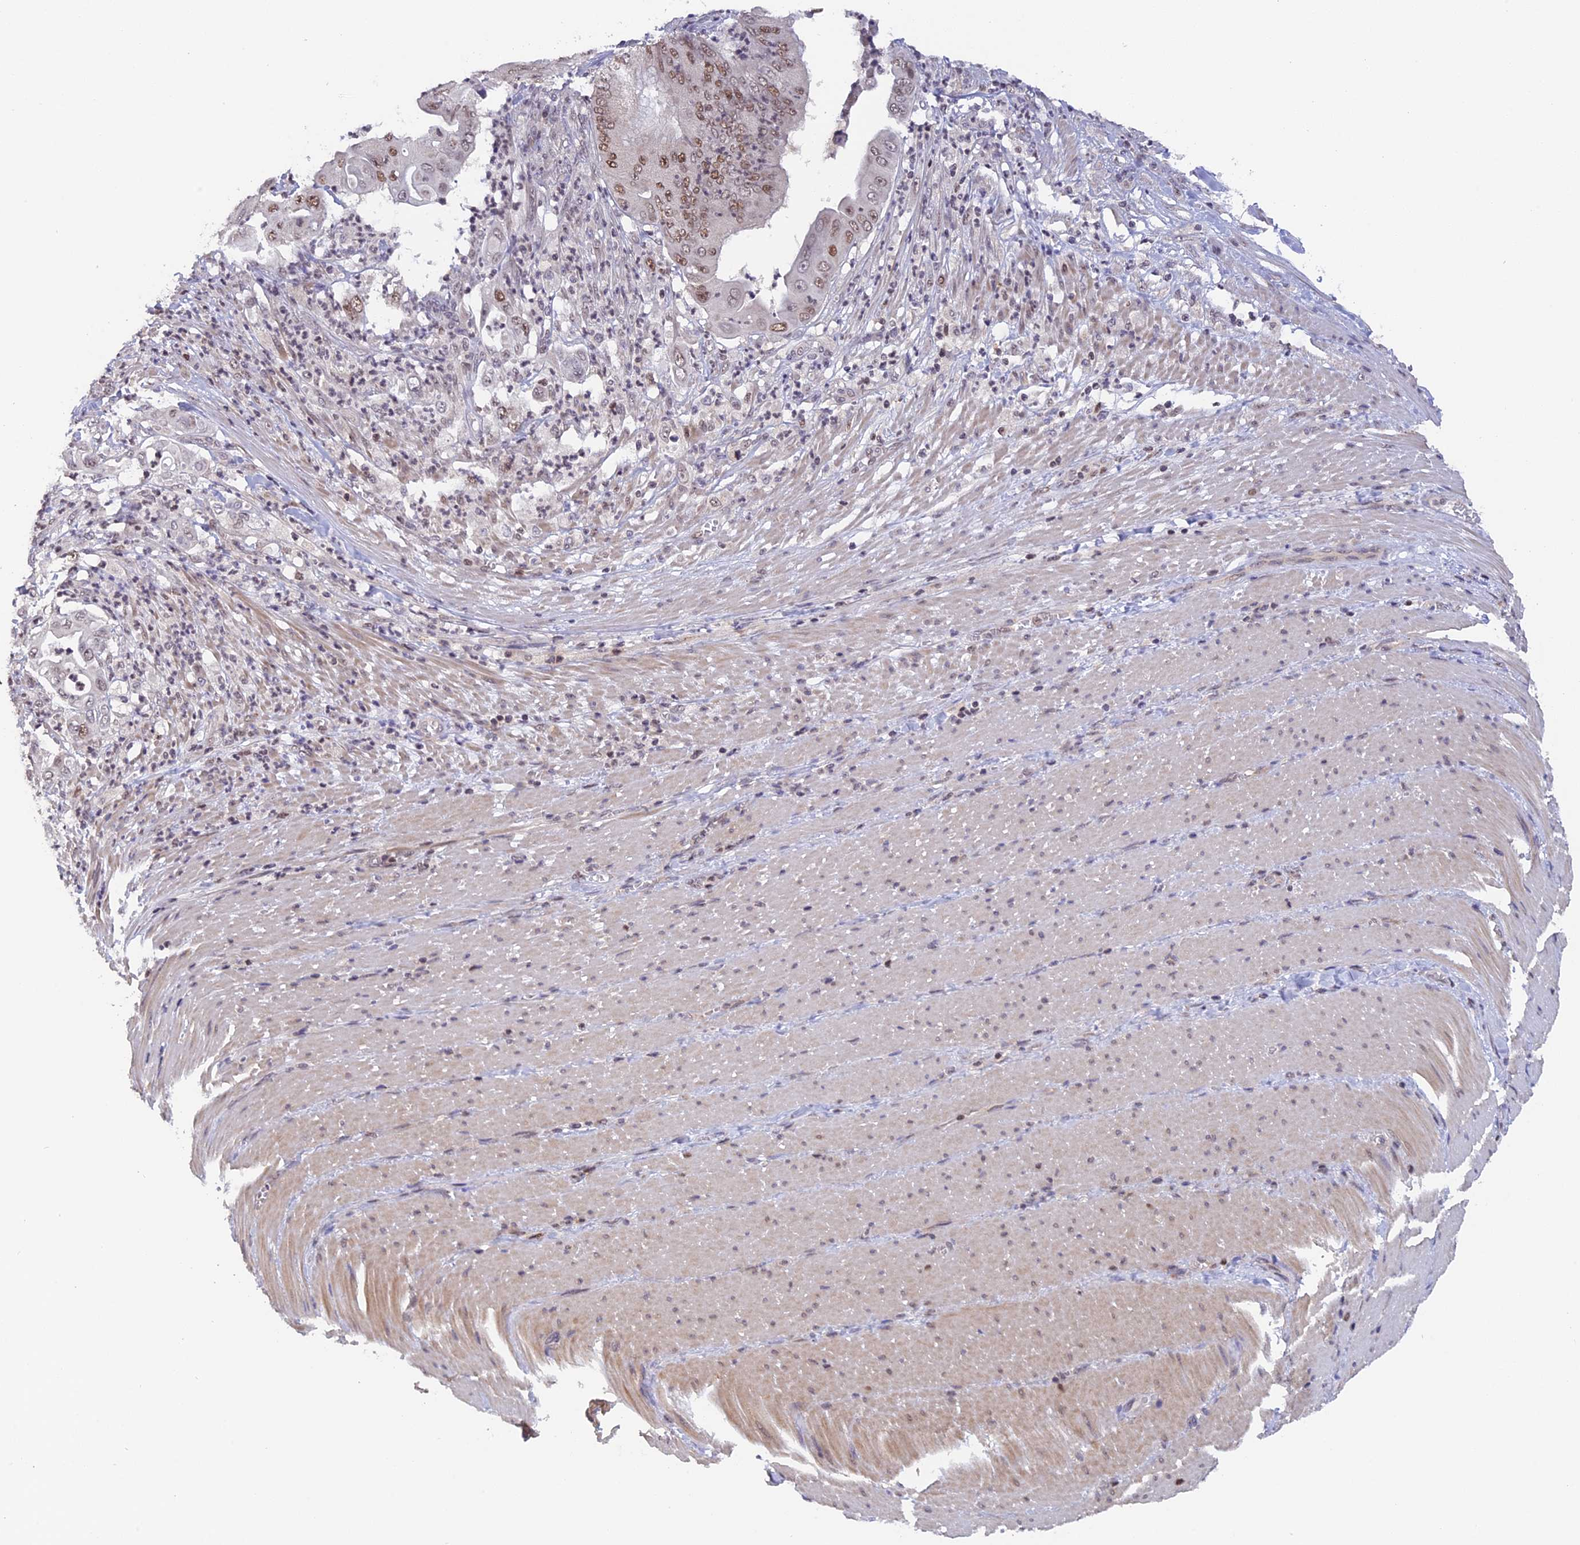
{"staining": {"intensity": "moderate", "quantity": "<25%", "location": "nuclear"}, "tissue": "pancreatic cancer", "cell_type": "Tumor cells", "image_type": "cancer", "snomed": [{"axis": "morphology", "description": "Adenocarcinoma, NOS"}, {"axis": "topography", "description": "Pancreas"}], "caption": "A photomicrograph of human pancreatic cancer (adenocarcinoma) stained for a protein reveals moderate nuclear brown staining in tumor cells.", "gene": "RFC5", "patient": {"sex": "female", "age": 77}}